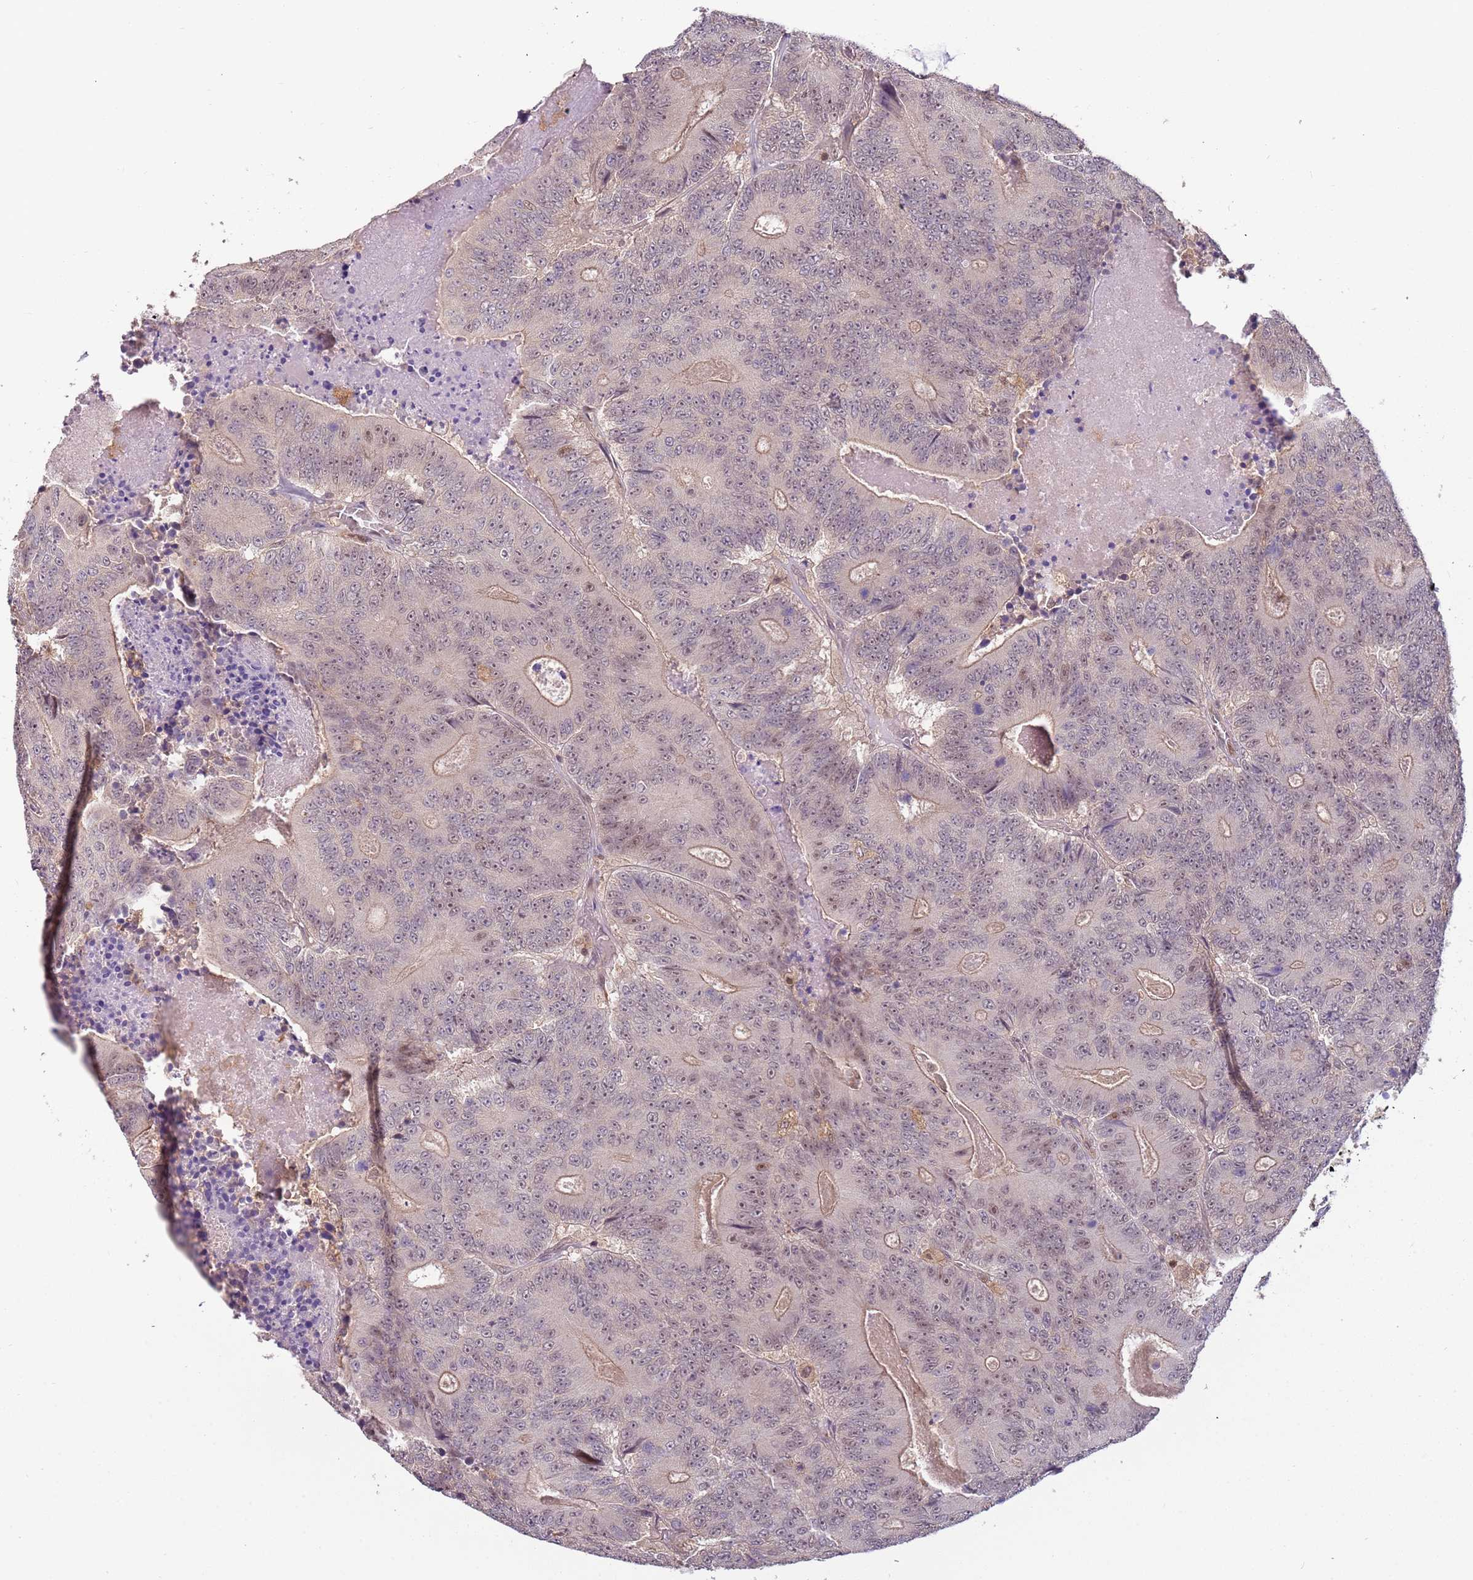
{"staining": {"intensity": "weak", "quantity": "25%-75%", "location": "cytoplasmic/membranous,nuclear"}, "tissue": "colorectal cancer", "cell_type": "Tumor cells", "image_type": "cancer", "snomed": [{"axis": "morphology", "description": "Adenocarcinoma, NOS"}, {"axis": "topography", "description": "Colon"}], "caption": "A photomicrograph of adenocarcinoma (colorectal) stained for a protein reveals weak cytoplasmic/membranous and nuclear brown staining in tumor cells.", "gene": "GSTO2", "patient": {"sex": "male", "age": 83}}